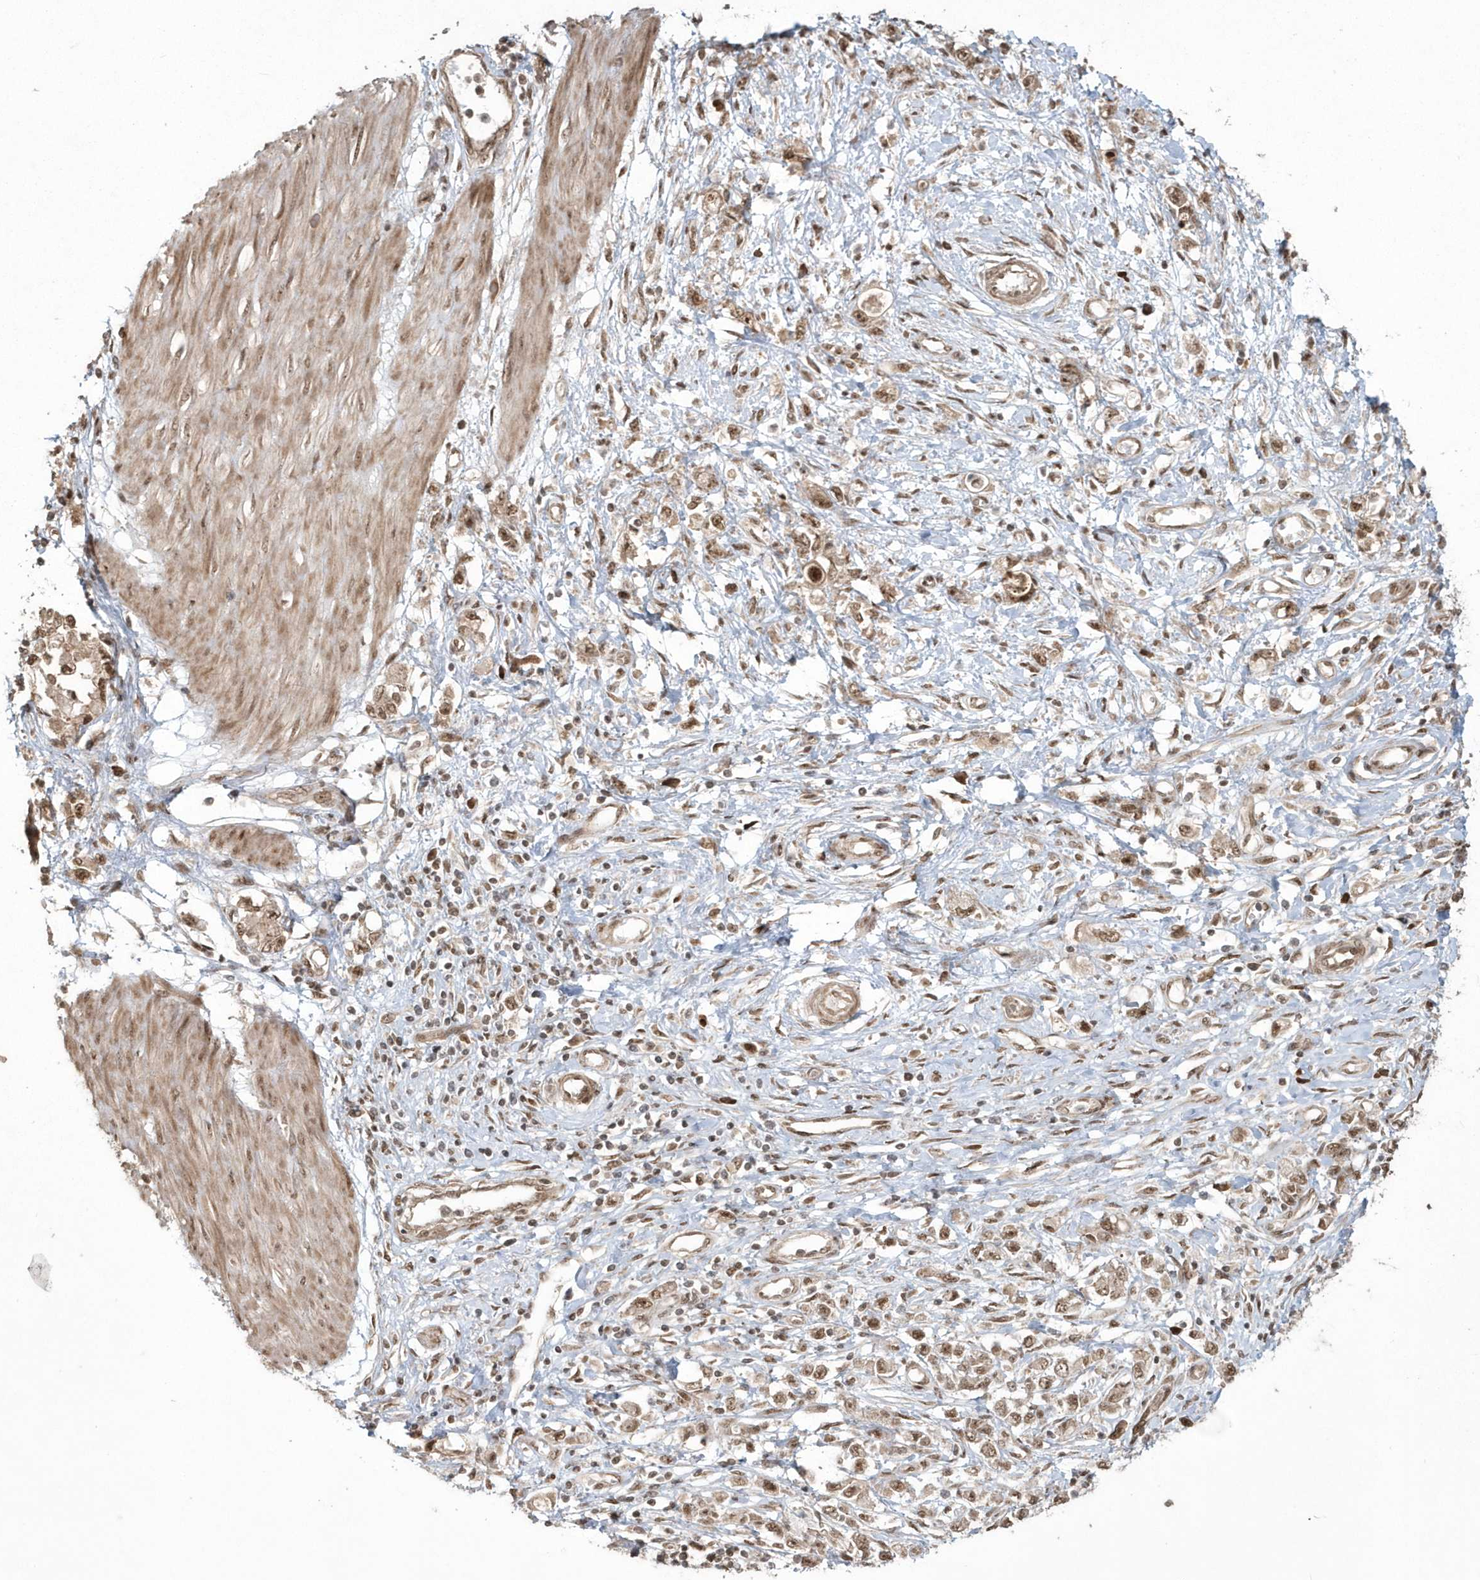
{"staining": {"intensity": "moderate", "quantity": ">75%", "location": "cytoplasmic/membranous,nuclear"}, "tissue": "stomach cancer", "cell_type": "Tumor cells", "image_type": "cancer", "snomed": [{"axis": "morphology", "description": "Adenocarcinoma, NOS"}, {"axis": "topography", "description": "Stomach"}], "caption": "Protein staining reveals moderate cytoplasmic/membranous and nuclear positivity in about >75% of tumor cells in stomach adenocarcinoma. The staining was performed using DAB (3,3'-diaminobenzidine), with brown indicating positive protein expression. Nuclei are stained blue with hematoxylin.", "gene": "EPB41L4A", "patient": {"sex": "female", "age": 76}}